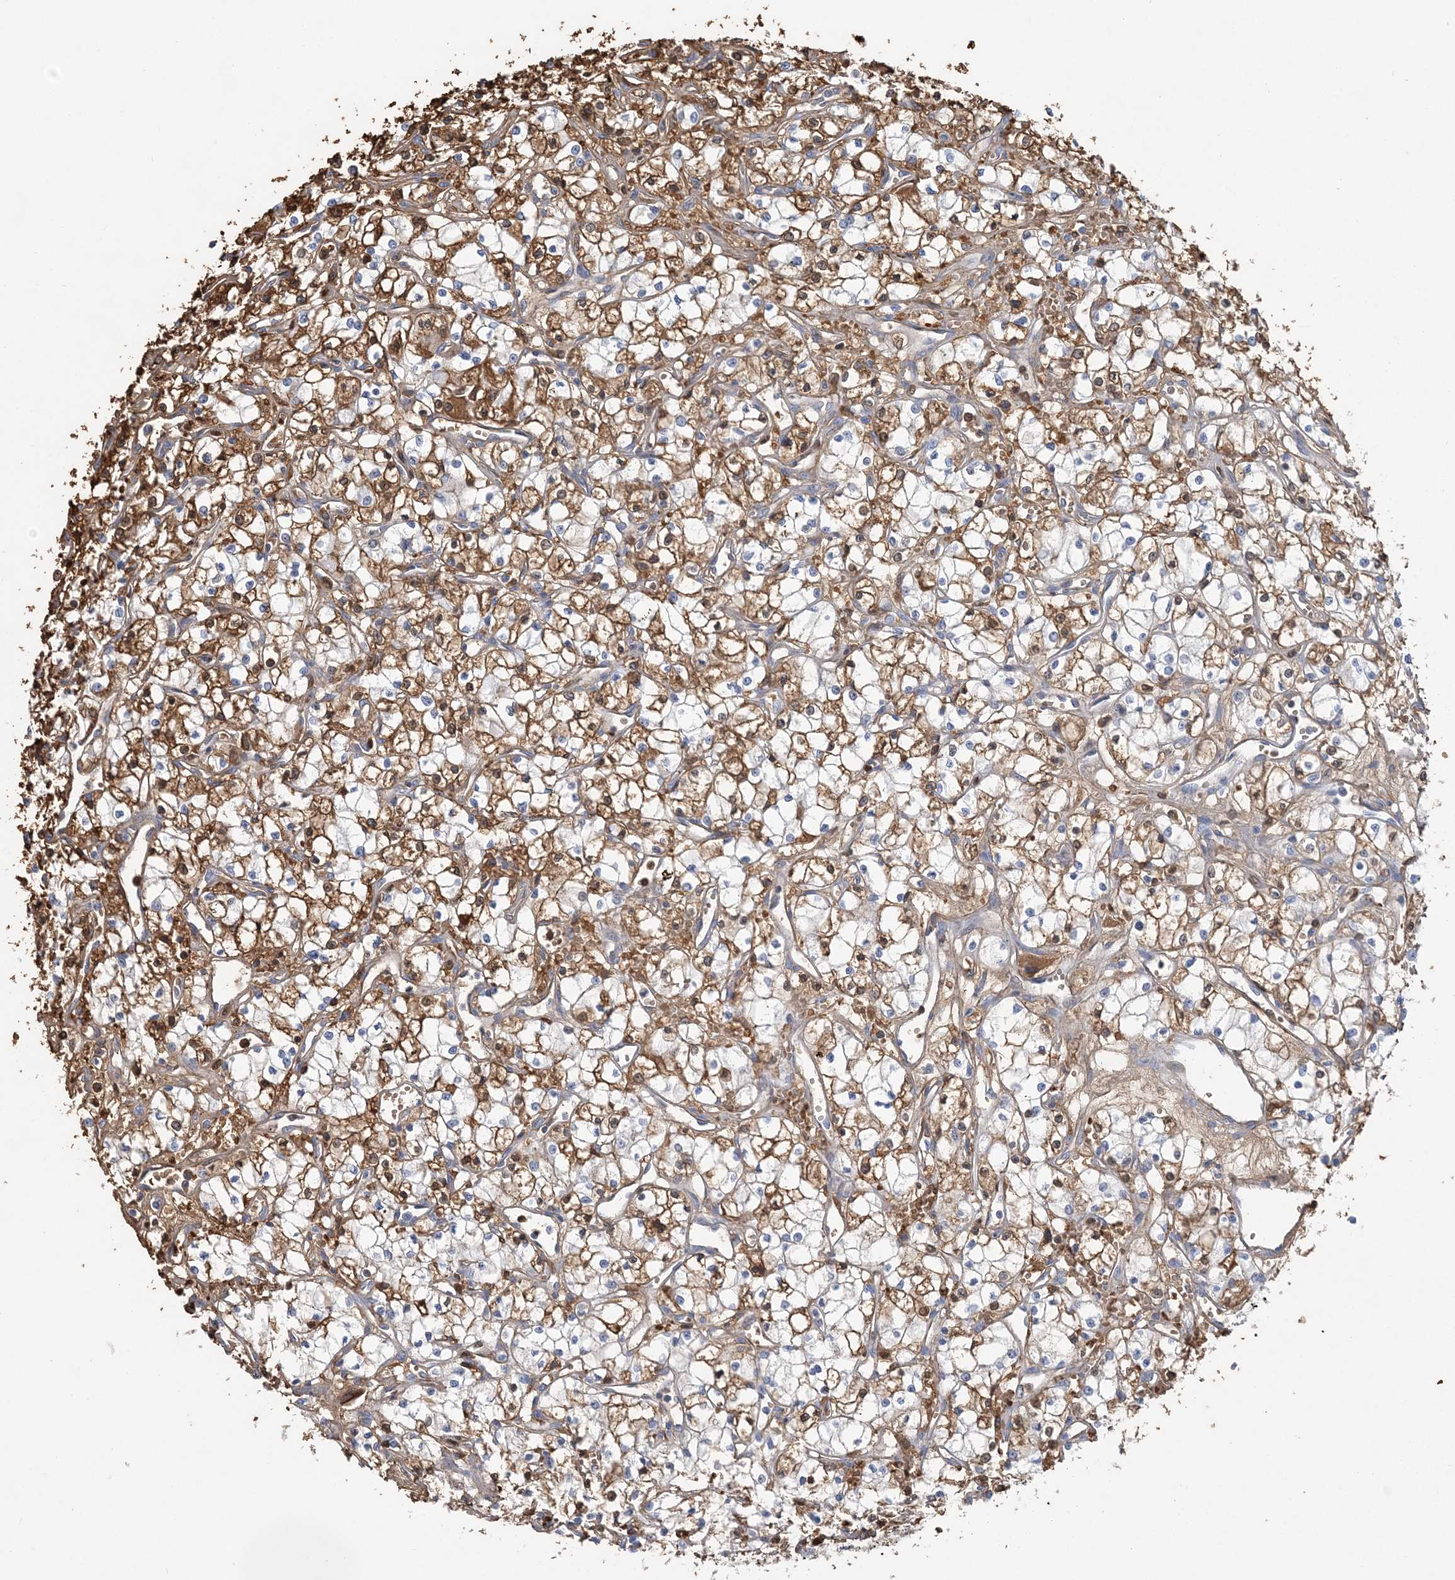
{"staining": {"intensity": "negative", "quantity": "none", "location": "none"}, "tissue": "renal cancer", "cell_type": "Tumor cells", "image_type": "cancer", "snomed": [{"axis": "morphology", "description": "Adenocarcinoma, NOS"}, {"axis": "topography", "description": "Kidney"}], "caption": "This is an IHC histopathology image of renal cancer (adenocarcinoma). There is no positivity in tumor cells.", "gene": "HBD", "patient": {"sex": "male", "age": 59}}